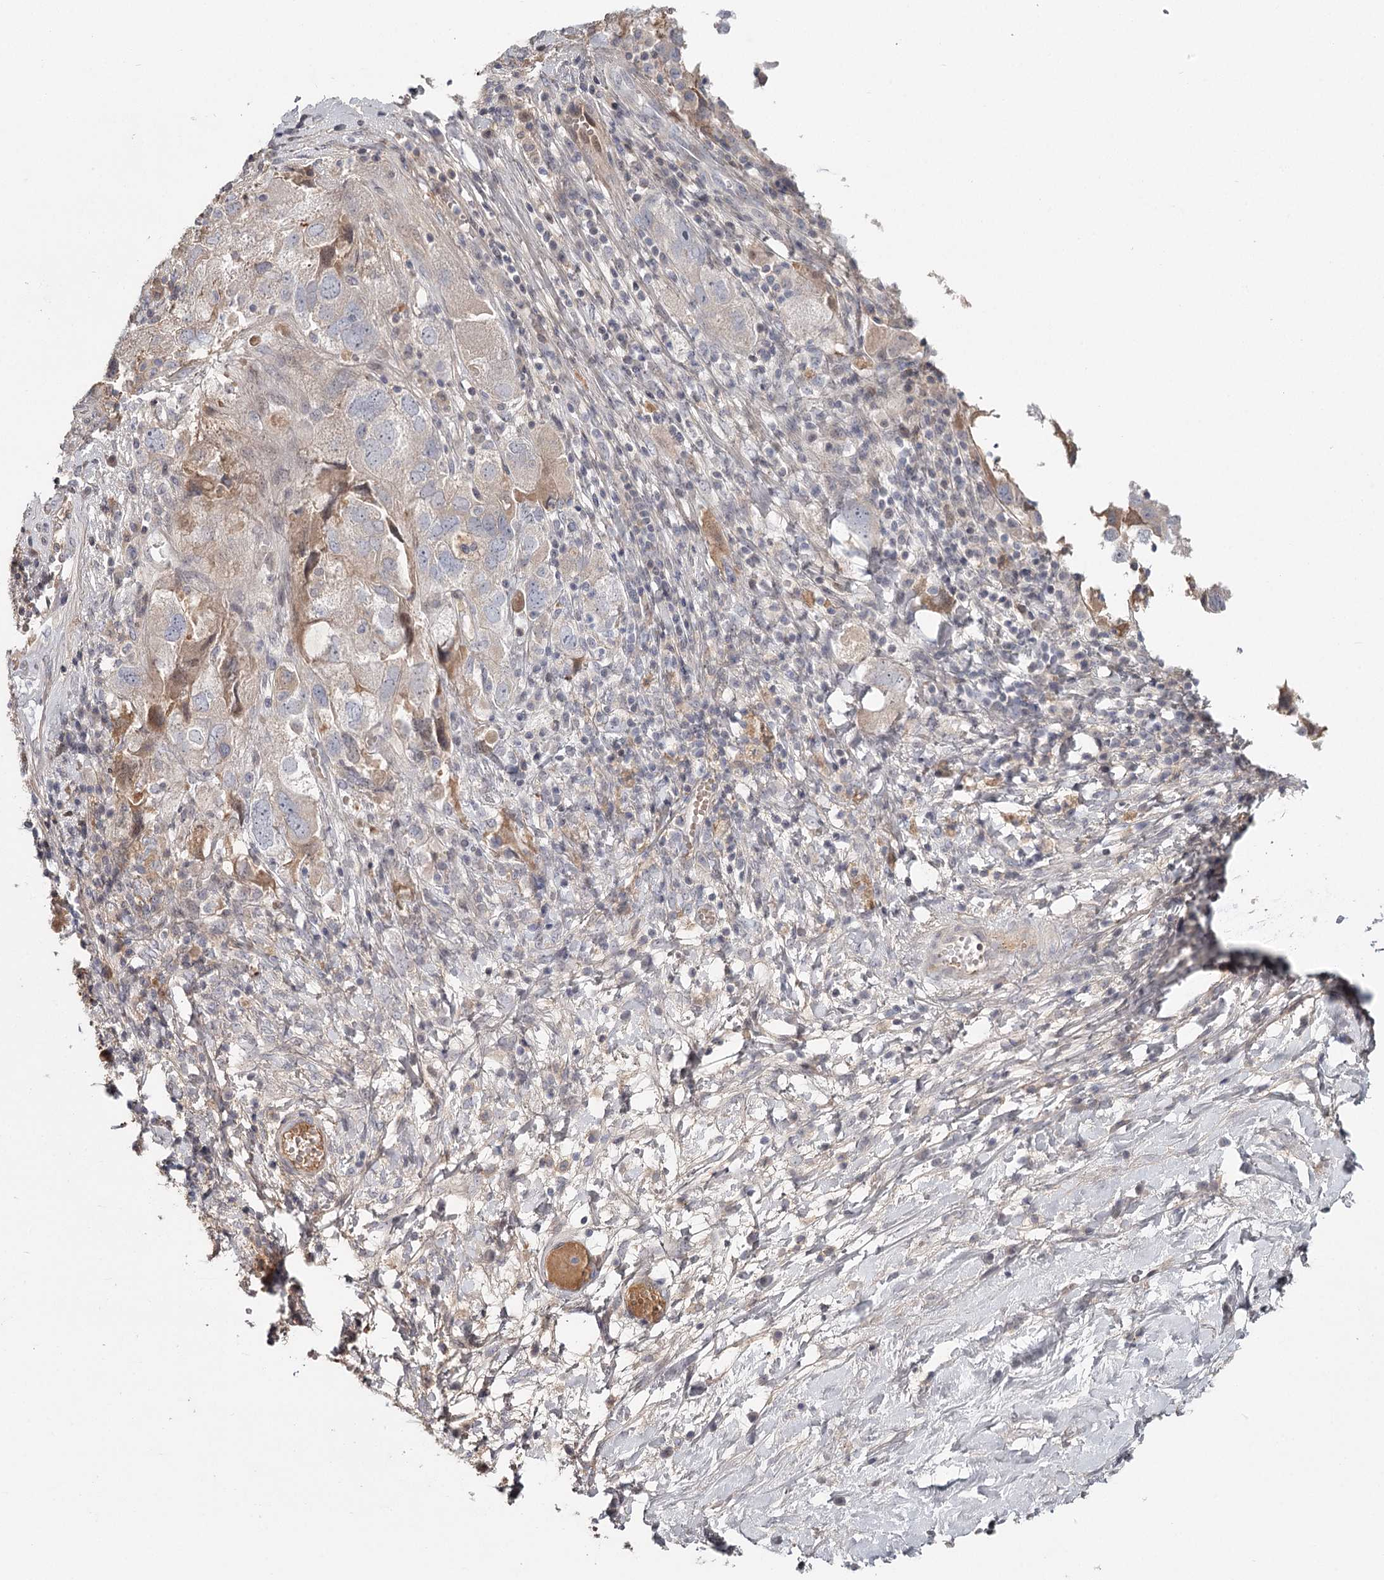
{"staining": {"intensity": "negative", "quantity": "none", "location": "none"}, "tissue": "ovarian cancer", "cell_type": "Tumor cells", "image_type": "cancer", "snomed": [{"axis": "morphology", "description": "Carcinoma, NOS"}, {"axis": "morphology", "description": "Cystadenocarcinoma, serous, NOS"}, {"axis": "topography", "description": "Ovary"}], "caption": "Protein analysis of ovarian serous cystadenocarcinoma shows no significant expression in tumor cells.", "gene": "DHRS9", "patient": {"sex": "female", "age": 69}}